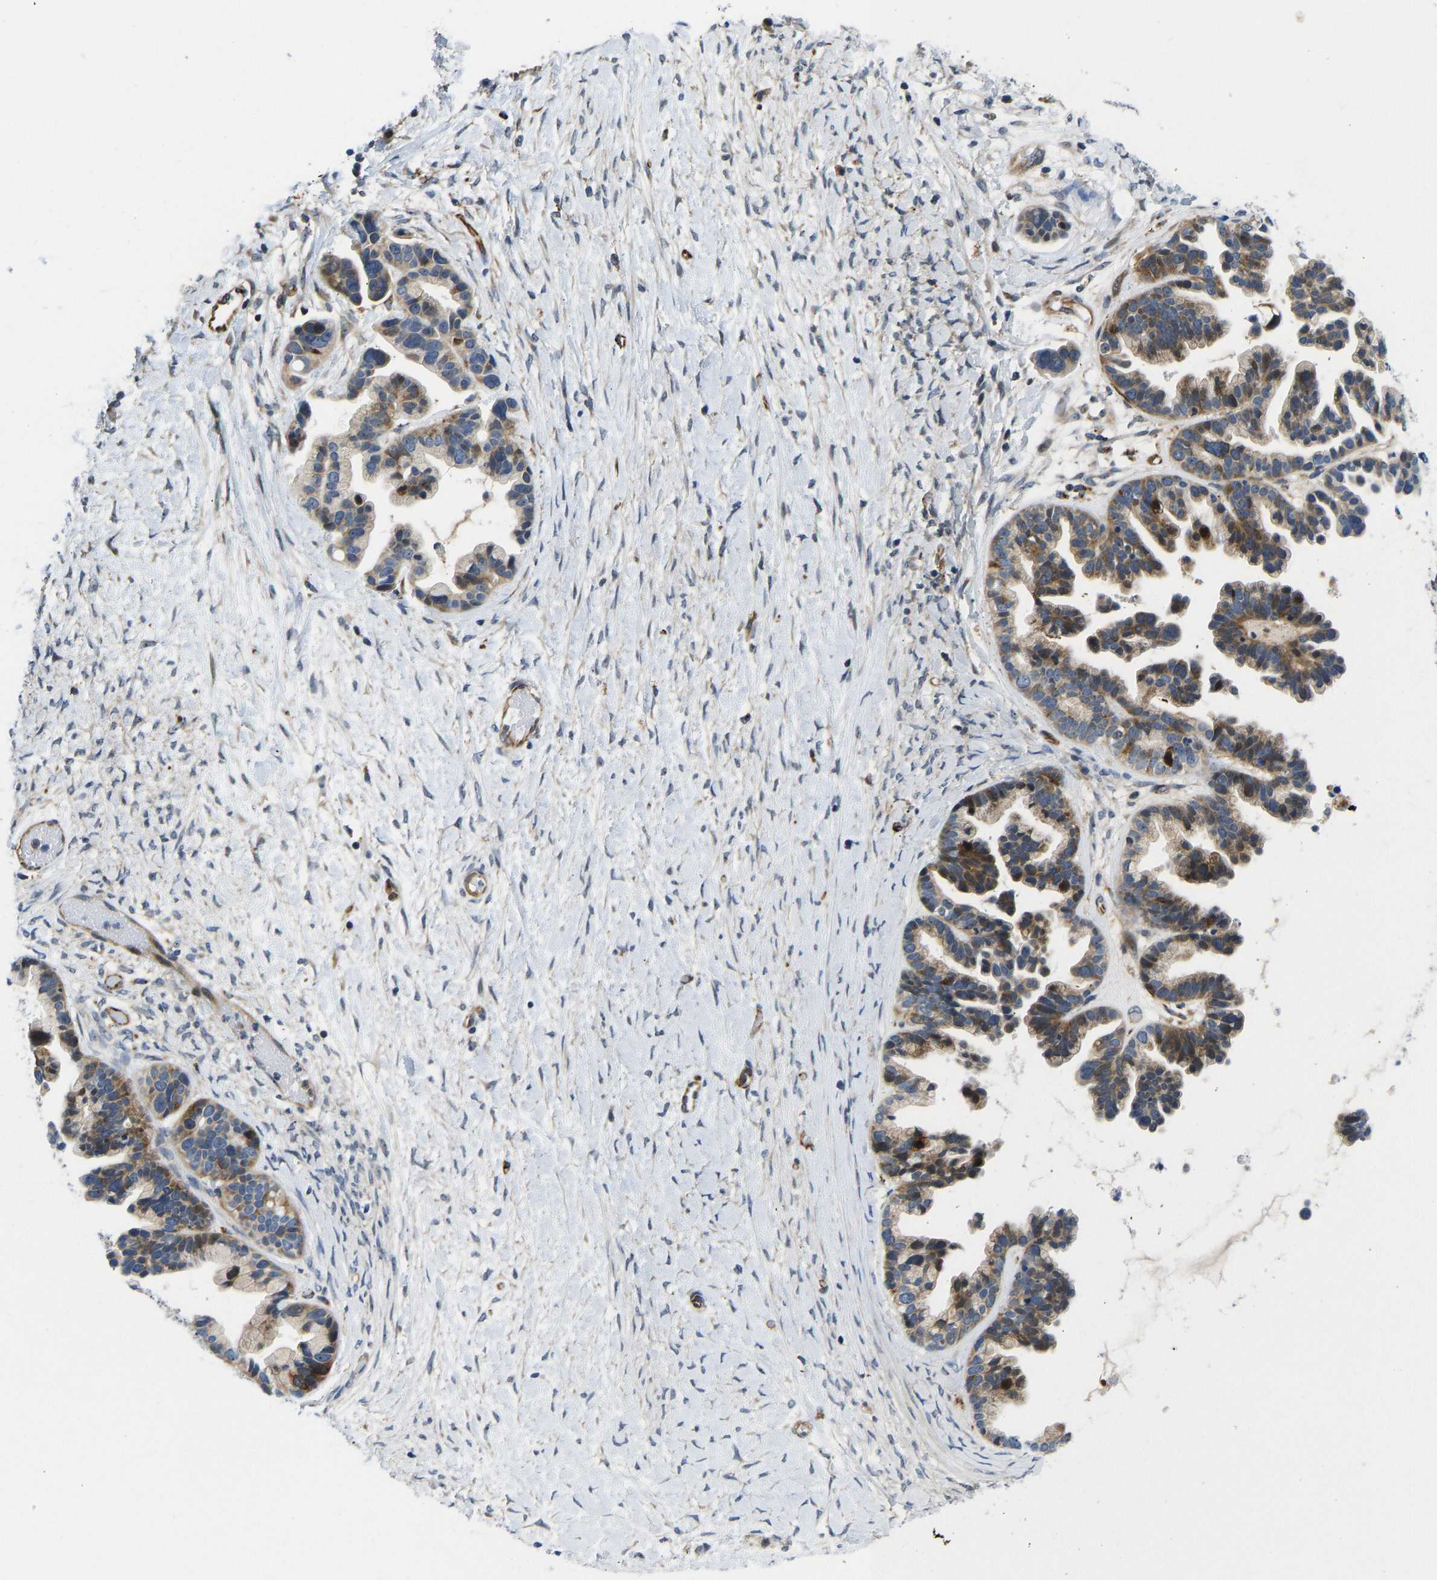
{"staining": {"intensity": "moderate", "quantity": ">75%", "location": "cytoplasmic/membranous,nuclear"}, "tissue": "ovarian cancer", "cell_type": "Tumor cells", "image_type": "cancer", "snomed": [{"axis": "morphology", "description": "Cystadenocarcinoma, serous, NOS"}, {"axis": "topography", "description": "Ovary"}], "caption": "DAB (3,3'-diaminobenzidine) immunohistochemical staining of ovarian serous cystadenocarcinoma displays moderate cytoplasmic/membranous and nuclear protein positivity in about >75% of tumor cells.", "gene": "RESF1", "patient": {"sex": "female", "age": 56}}